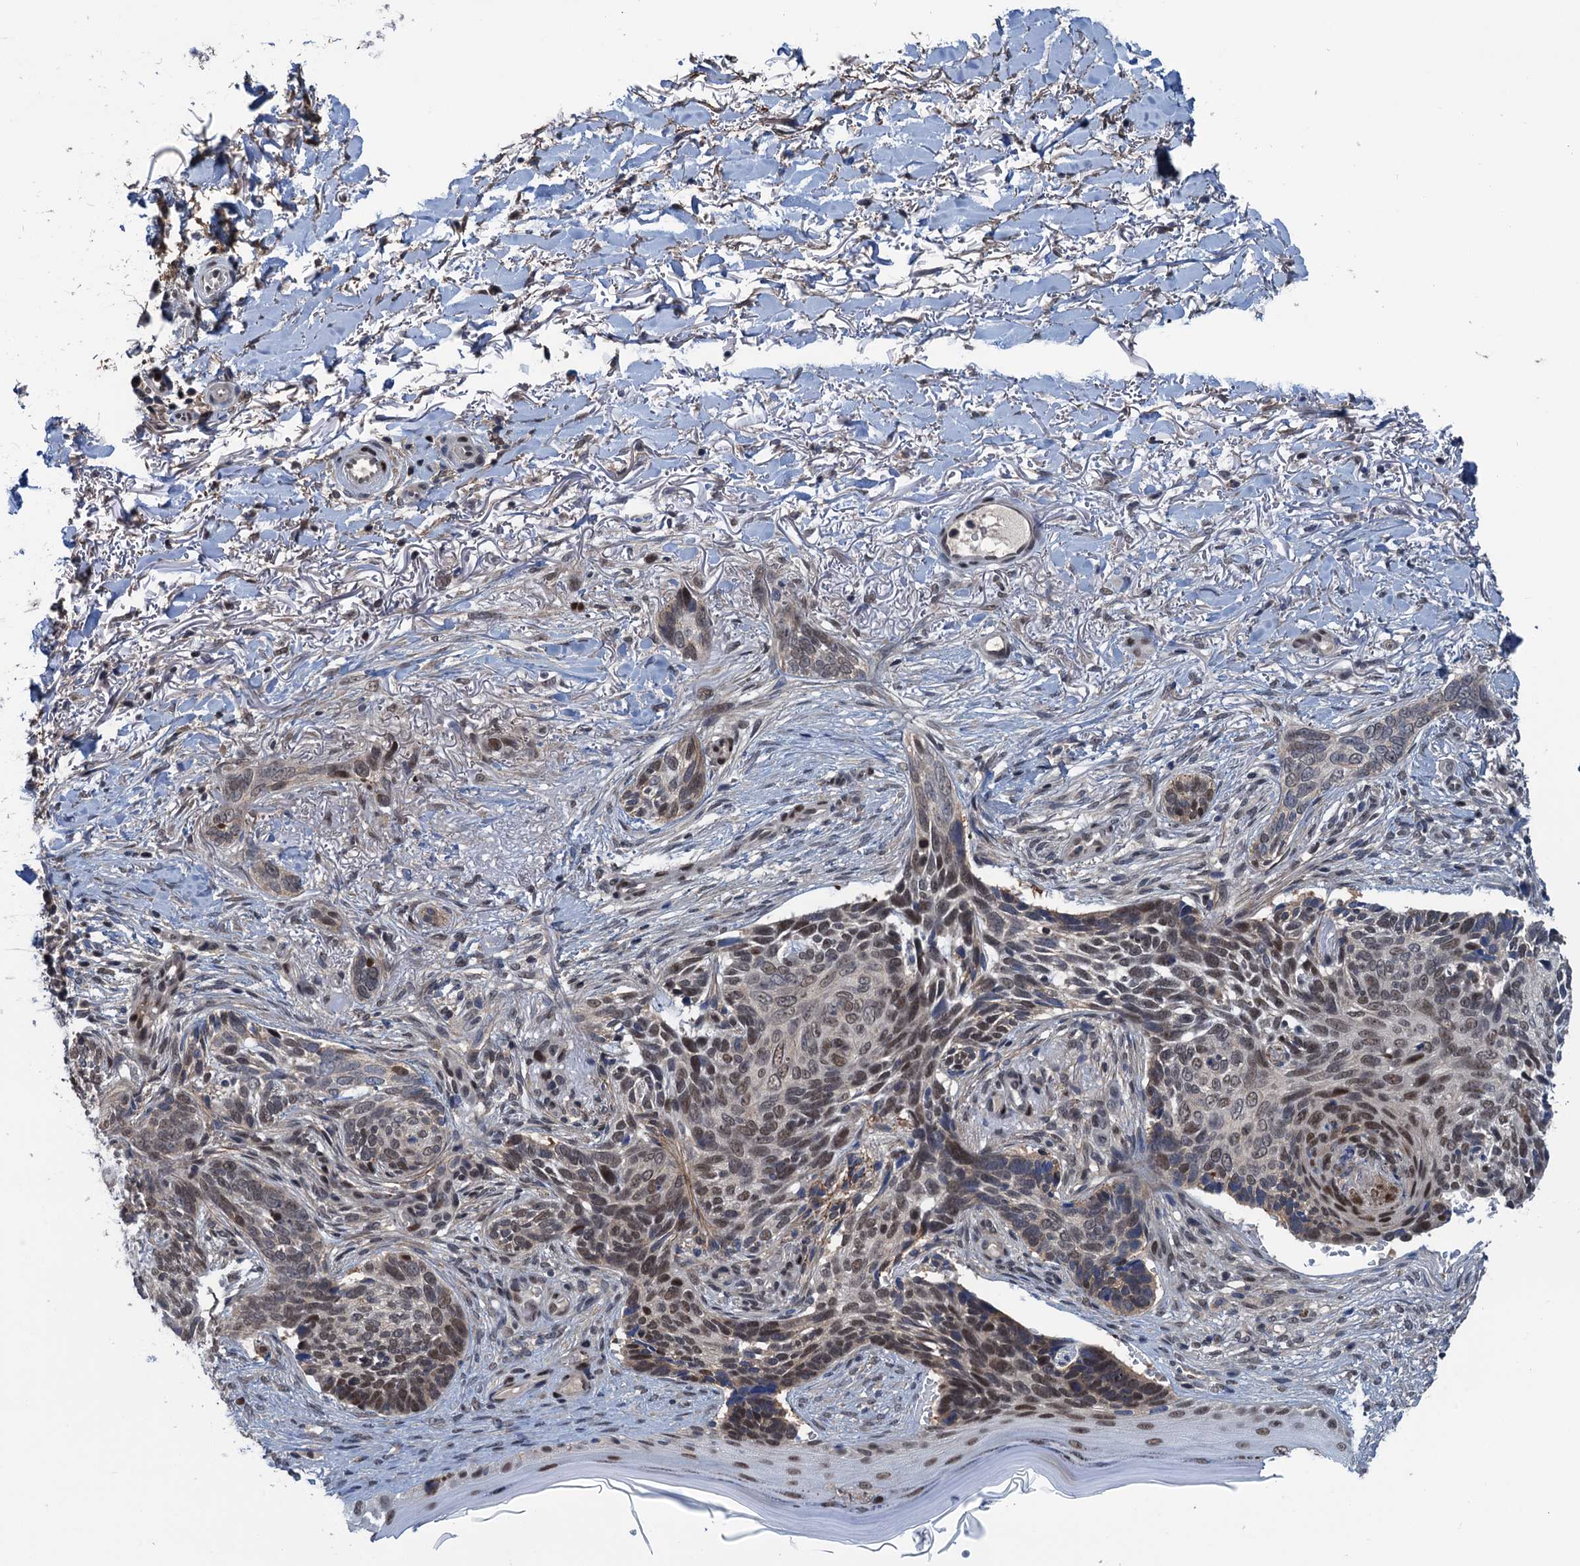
{"staining": {"intensity": "moderate", "quantity": "25%-75%", "location": "nuclear"}, "tissue": "skin cancer", "cell_type": "Tumor cells", "image_type": "cancer", "snomed": [{"axis": "morphology", "description": "Normal tissue, NOS"}, {"axis": "morphology", "description": "Basal cell carcinoma"}, {"axis": "topography", "description": "Skin"}], "caption": "Basal cell carcinoma (skin) was stained to show a protein in brown. There is medium levels of moderate nuclear staining in about 25%-75% of tumor cells.", "gene": "SAE1", "patient": {"sex": "female", "age": 67}}